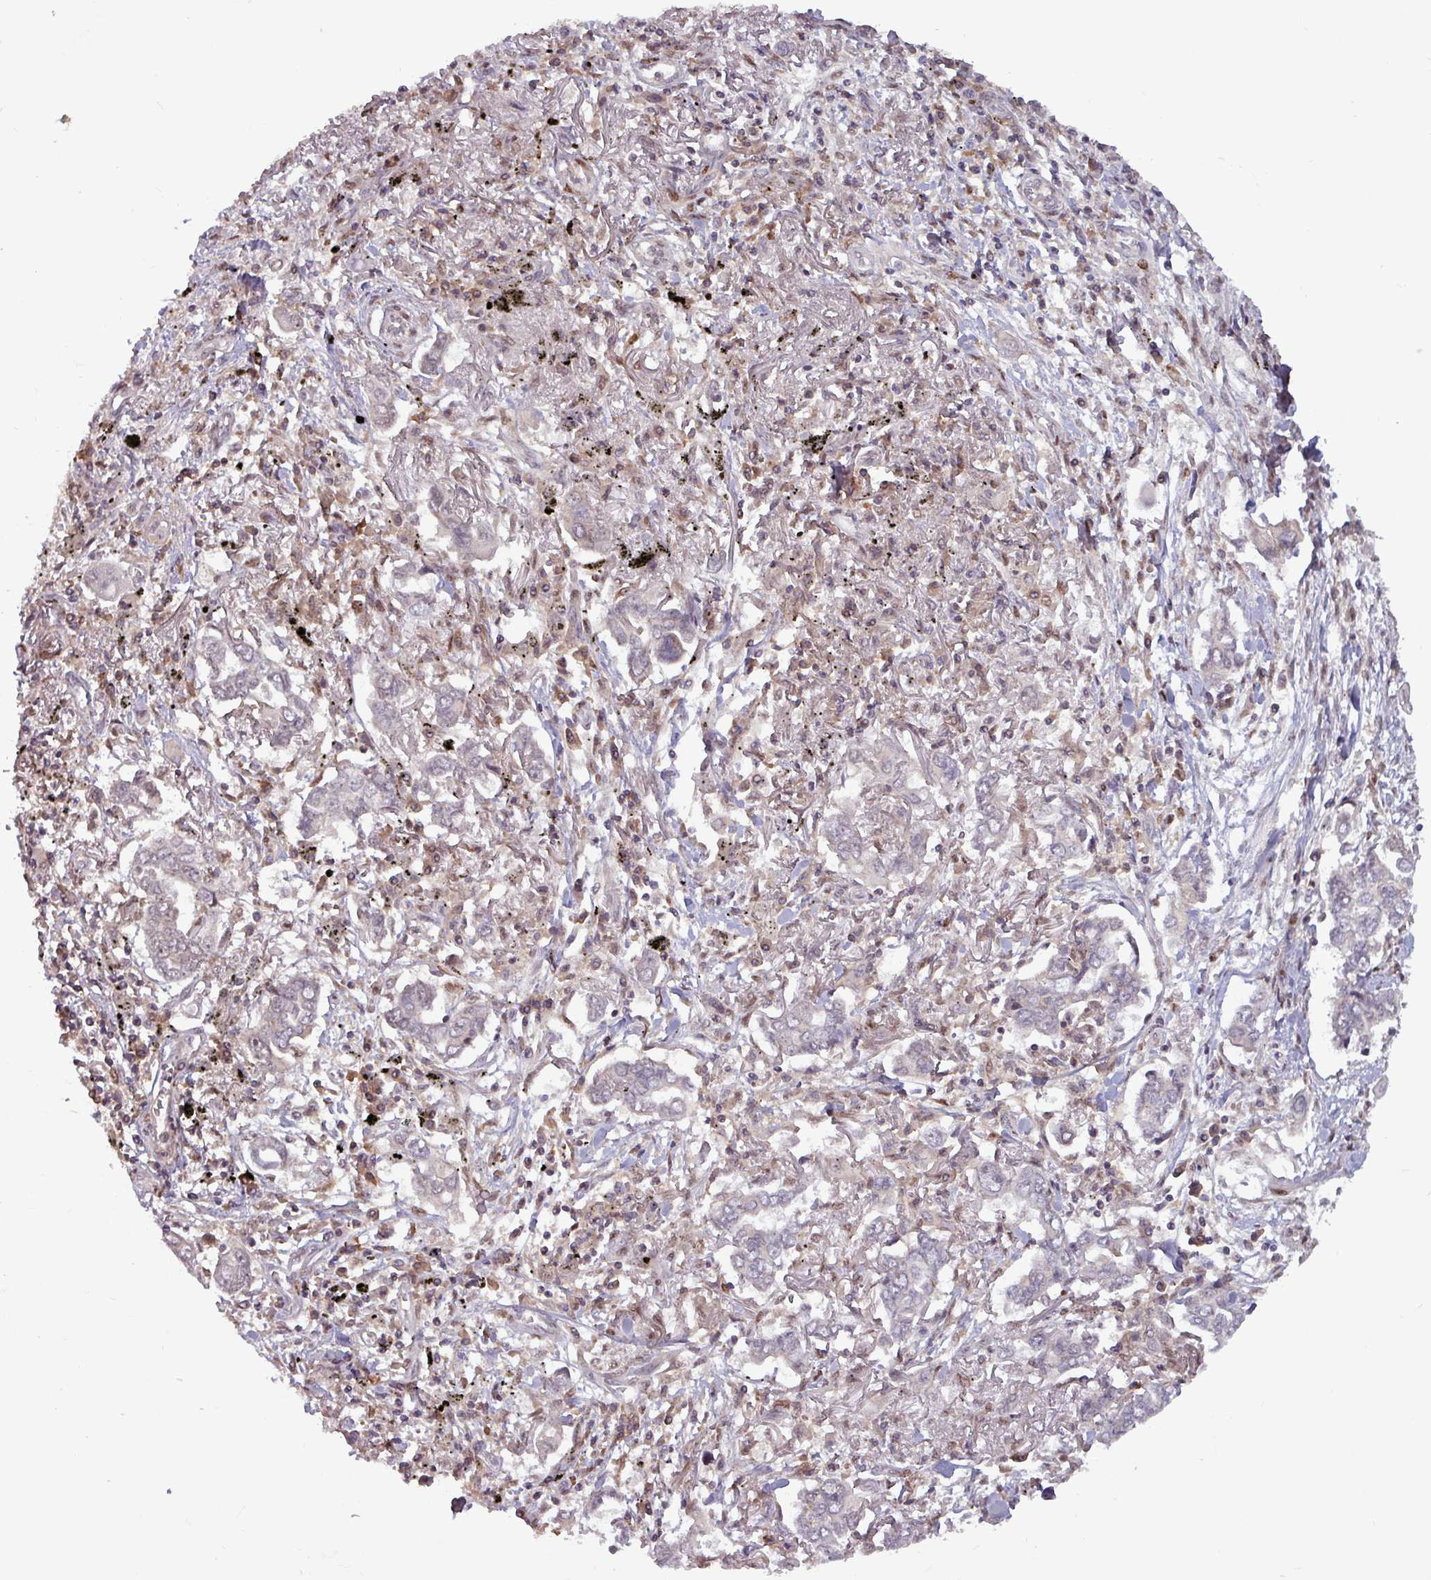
{"staining": {"intensity": "weak", "quantity": "<25%", "location": "nuclear"}, "tissue": "lung cancer", "cell_type": "Tumor cells", "image_type": "cancer", "snomed": [{"axis": "morphology", "description": "Adenocarcinoma, NOS"}, {"axis": "topography", "description": "Lung"}], "caption": "Tumor cells show no significant protein staining in adenocarcinoma (lung).", "gene": "PRRX1", "patient": {"sex": "male", "age": 76}}